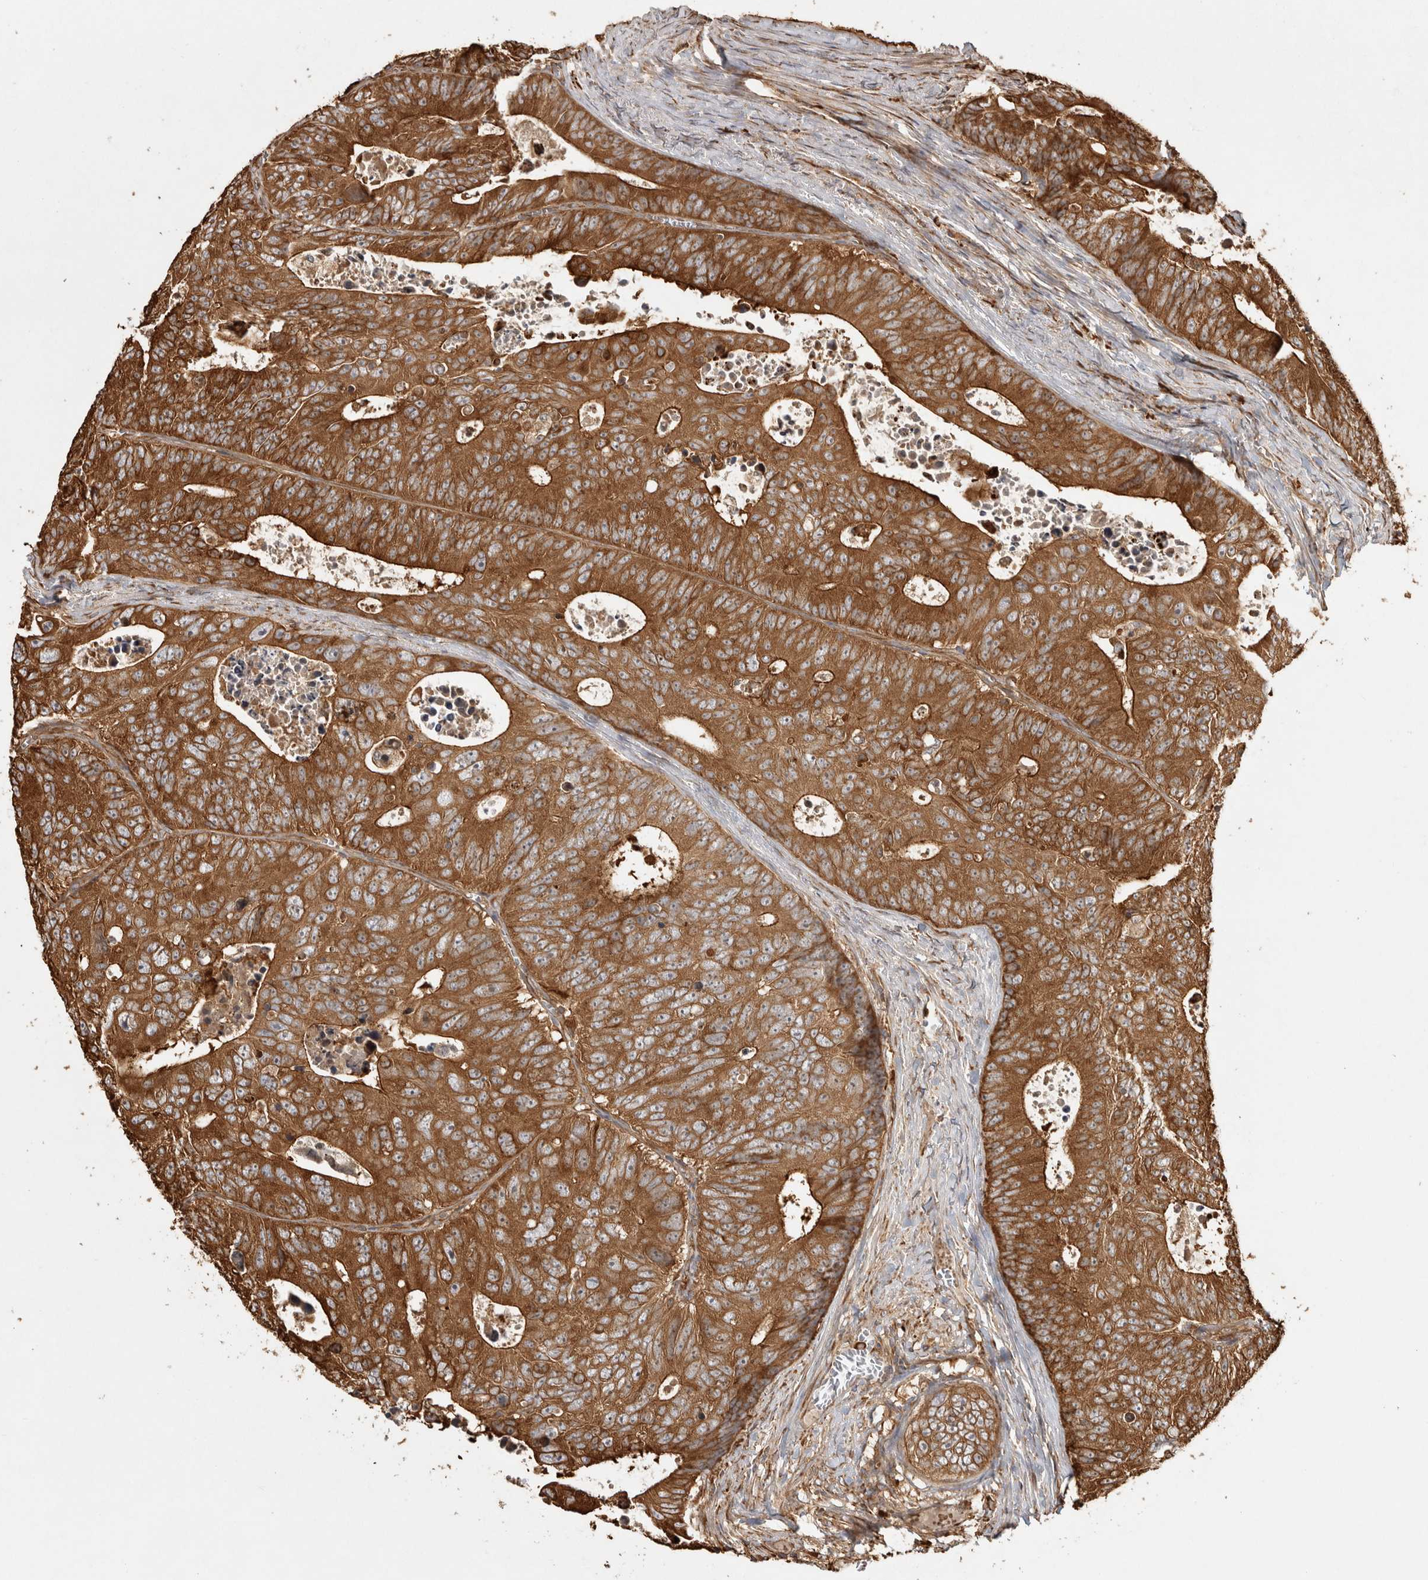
{"staining": {"intensity": "moderate", "quantity": ">75%", "location": "cytoplasmic/membranous"}, "tissue": "colorectal cancer", "cell_type": "Tumor cells", "image_type": "cancer", "snomed": [{"axis": "morphology", "description": "Adenocarcinoma, NOS"}, {"axis": "topography", "description": "Colon"}], "caption": "Colorectal cancer (adenocarcinoma) stained with a protein marker exhibits moderate staining in tumor cells.", "gene": "CAMSAP2", "patient": {"sex": "male", "age": 87}}